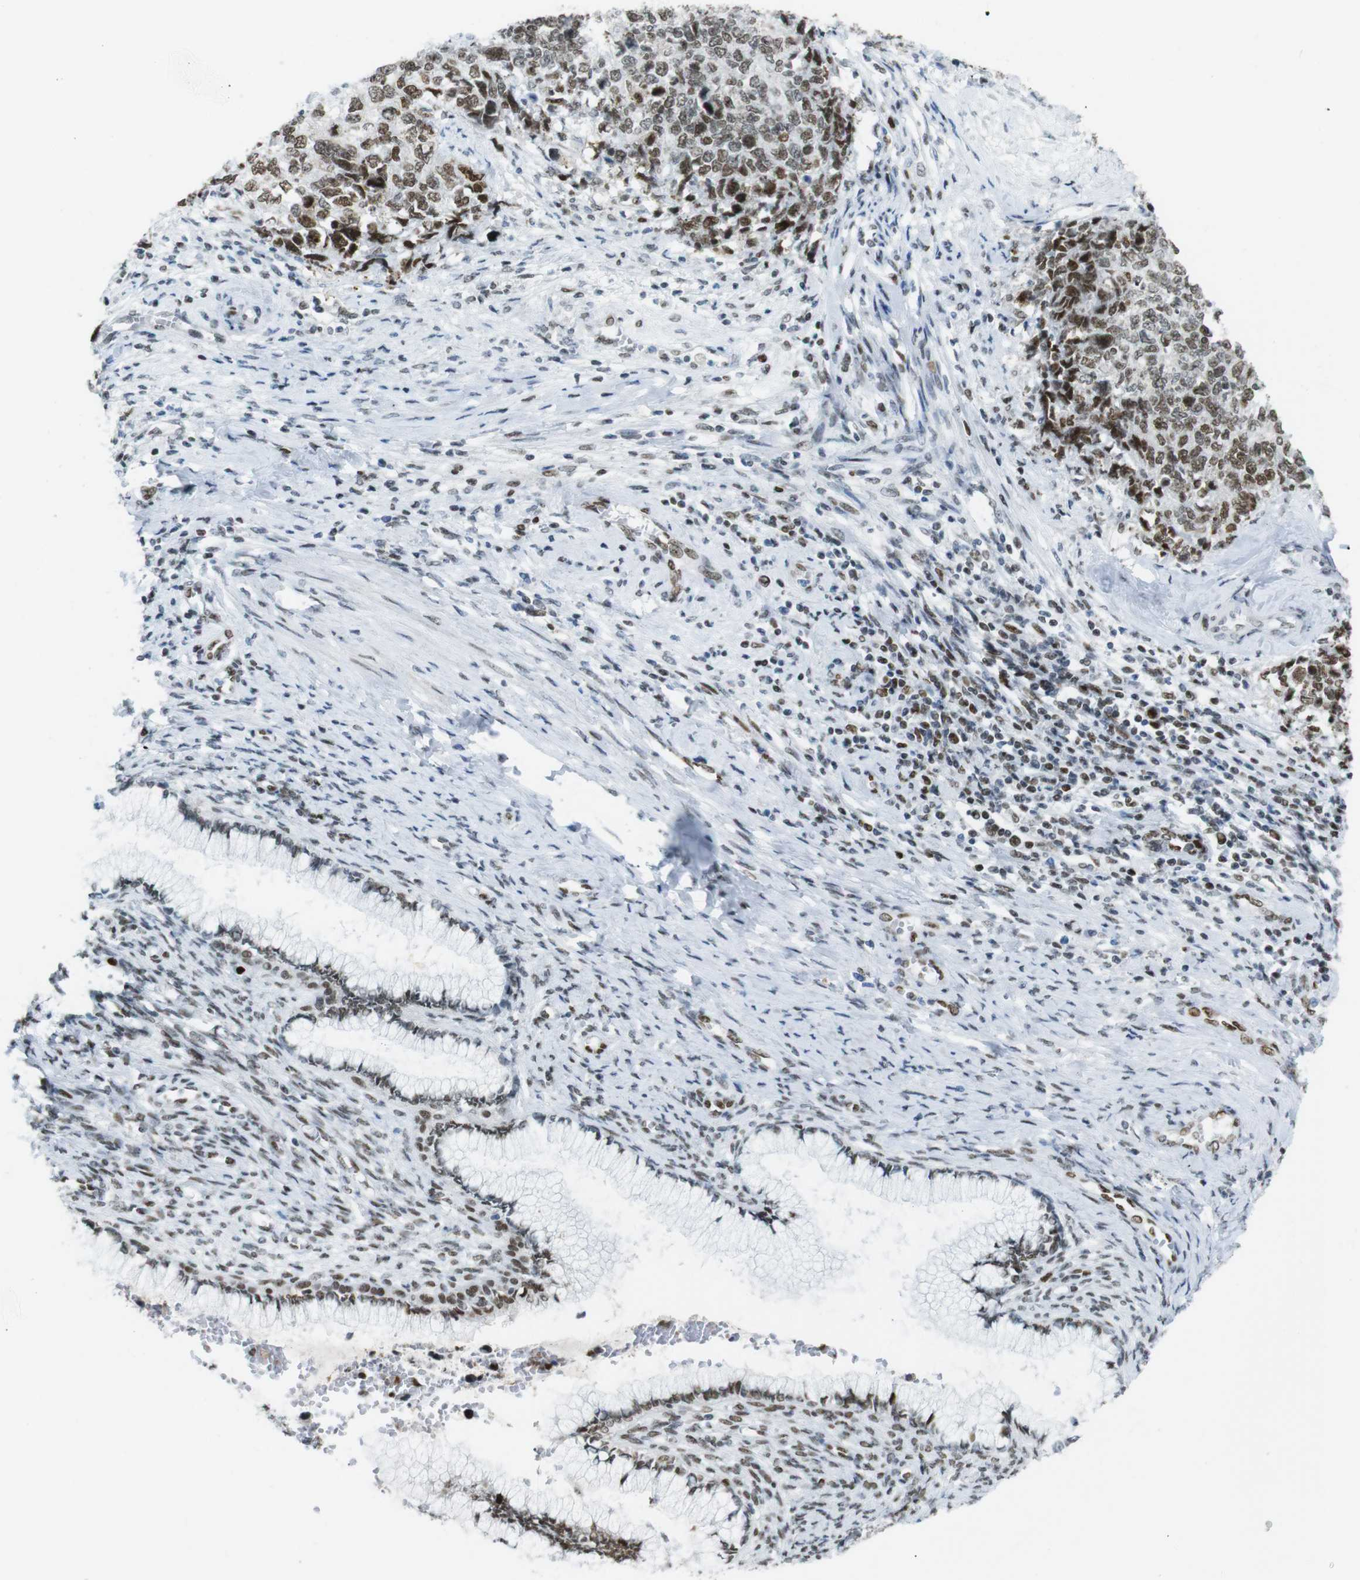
{"staining": {"intensity": "moderate", "quantity": ">75%", "location": "nuclear"}, "tissue": "cervical cancer", "cell_type": "Tumor cells", "image_type": "cancer", "snomed": [{"axis": "morphology", "description": "Squamous cell carcinoma, NOS"}, {"axis": "topography", "description": "Cervix"}], "caption": "Approximately >75% of tumor cells in cervical cancer (squamous cell carcinoma) show moderate nuclear protein positivity as visualized by brown immunohistochemical staining.", "gene": "RIOX2", "patient": {"sex": "female", "age": 63}}